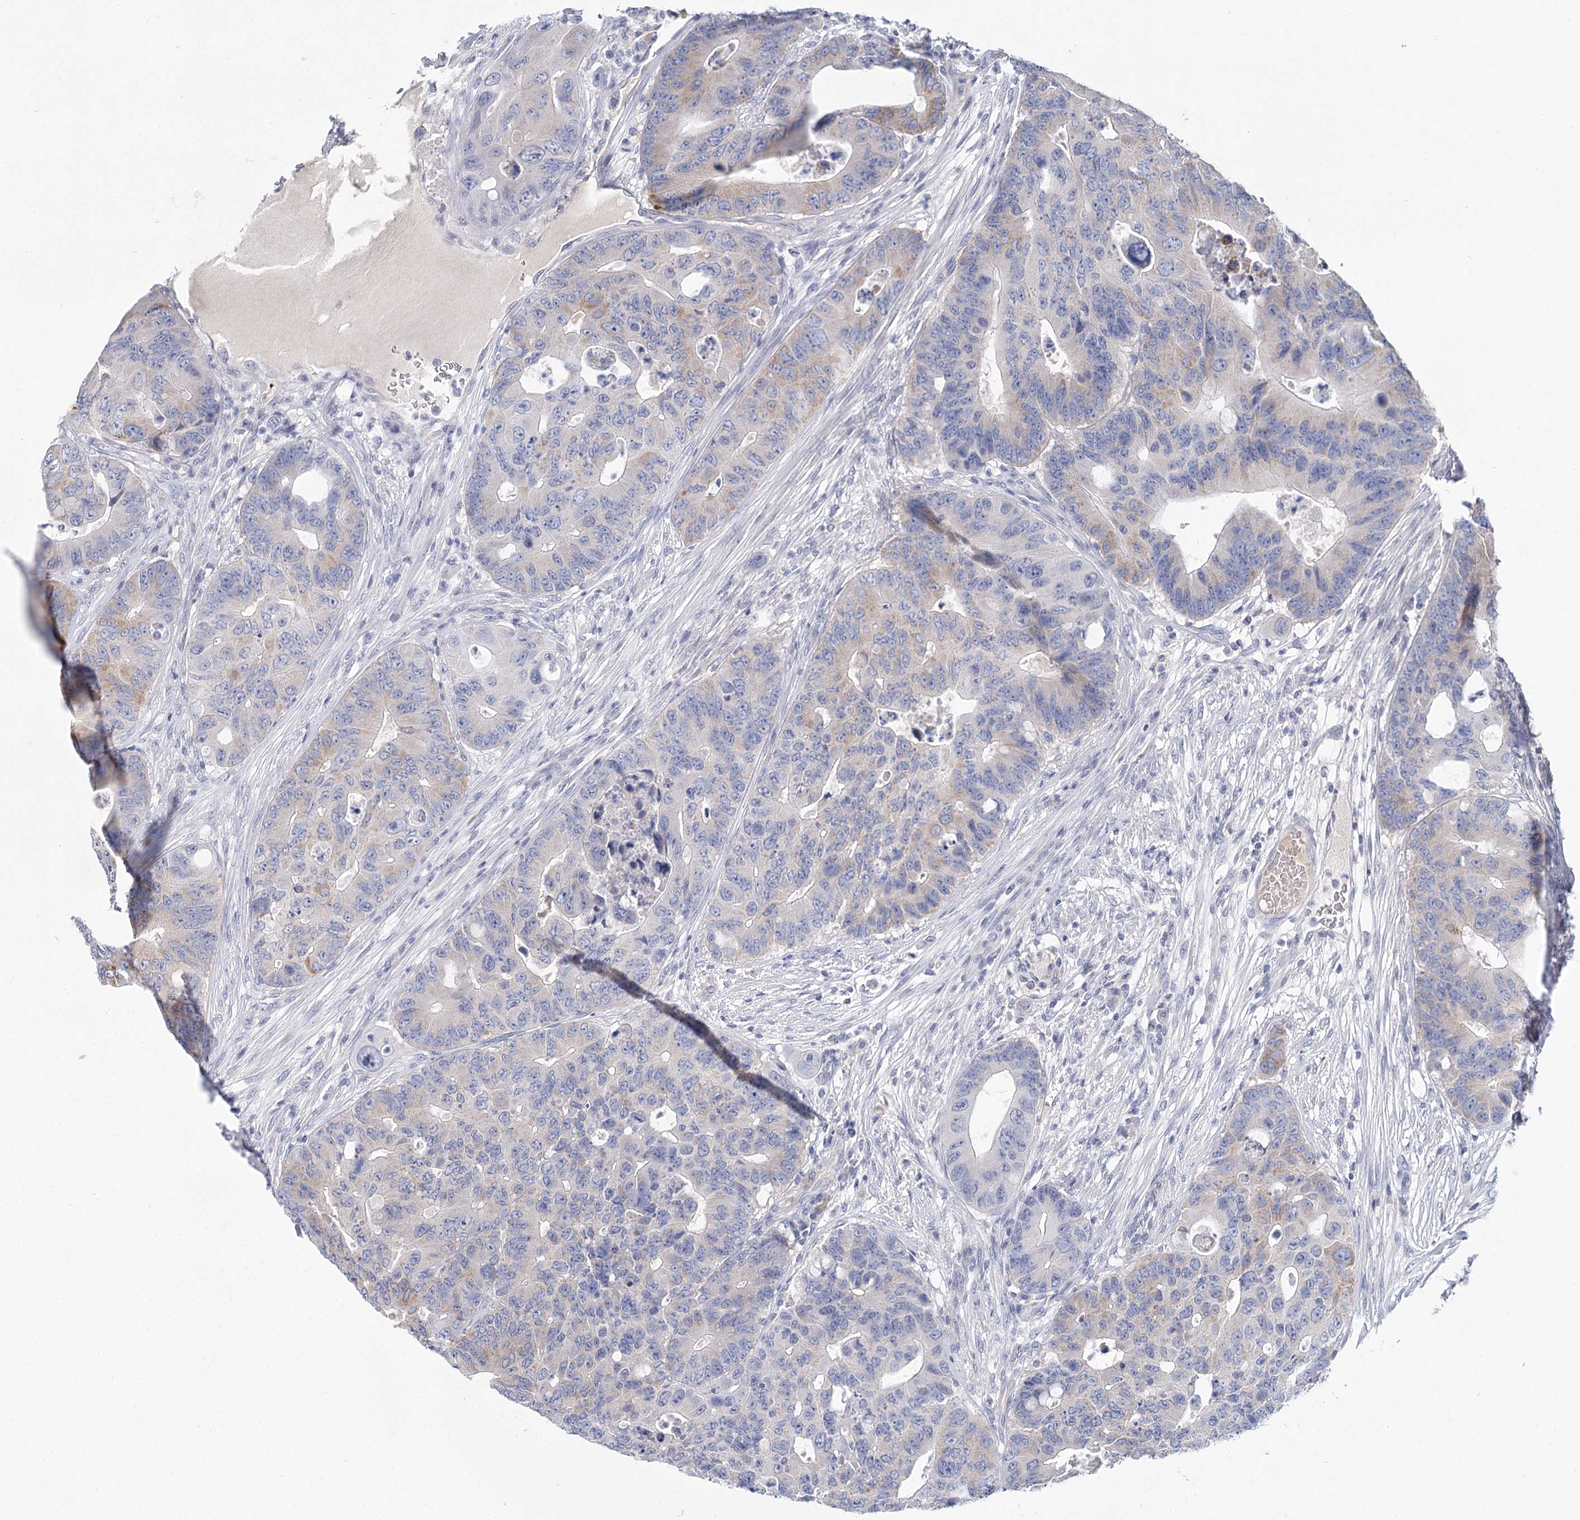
{"staining": {"intensity": "weak", "quantity": "<25%", "location": "cytoplasmic/membranous"}, "tissue": "colorectal cancer", "cell_type": "Tumor cells", "image_type": "cancer", "snomed": [{"axis": "morphology", "description": "Adenocarcinoma, NOS"}, {"axis": "topography", "description": "Colon"}], "caption": "The histopathology image shows no staining of tumor cells in colorectal adenocarcinoma. Brightfield microscopy of IHC stained with DAB (brown) and hematoxylin (blue), captured at high magnification.", "gene": "ARHGAP44", "patient": {"sex": "male", "age": 71}}